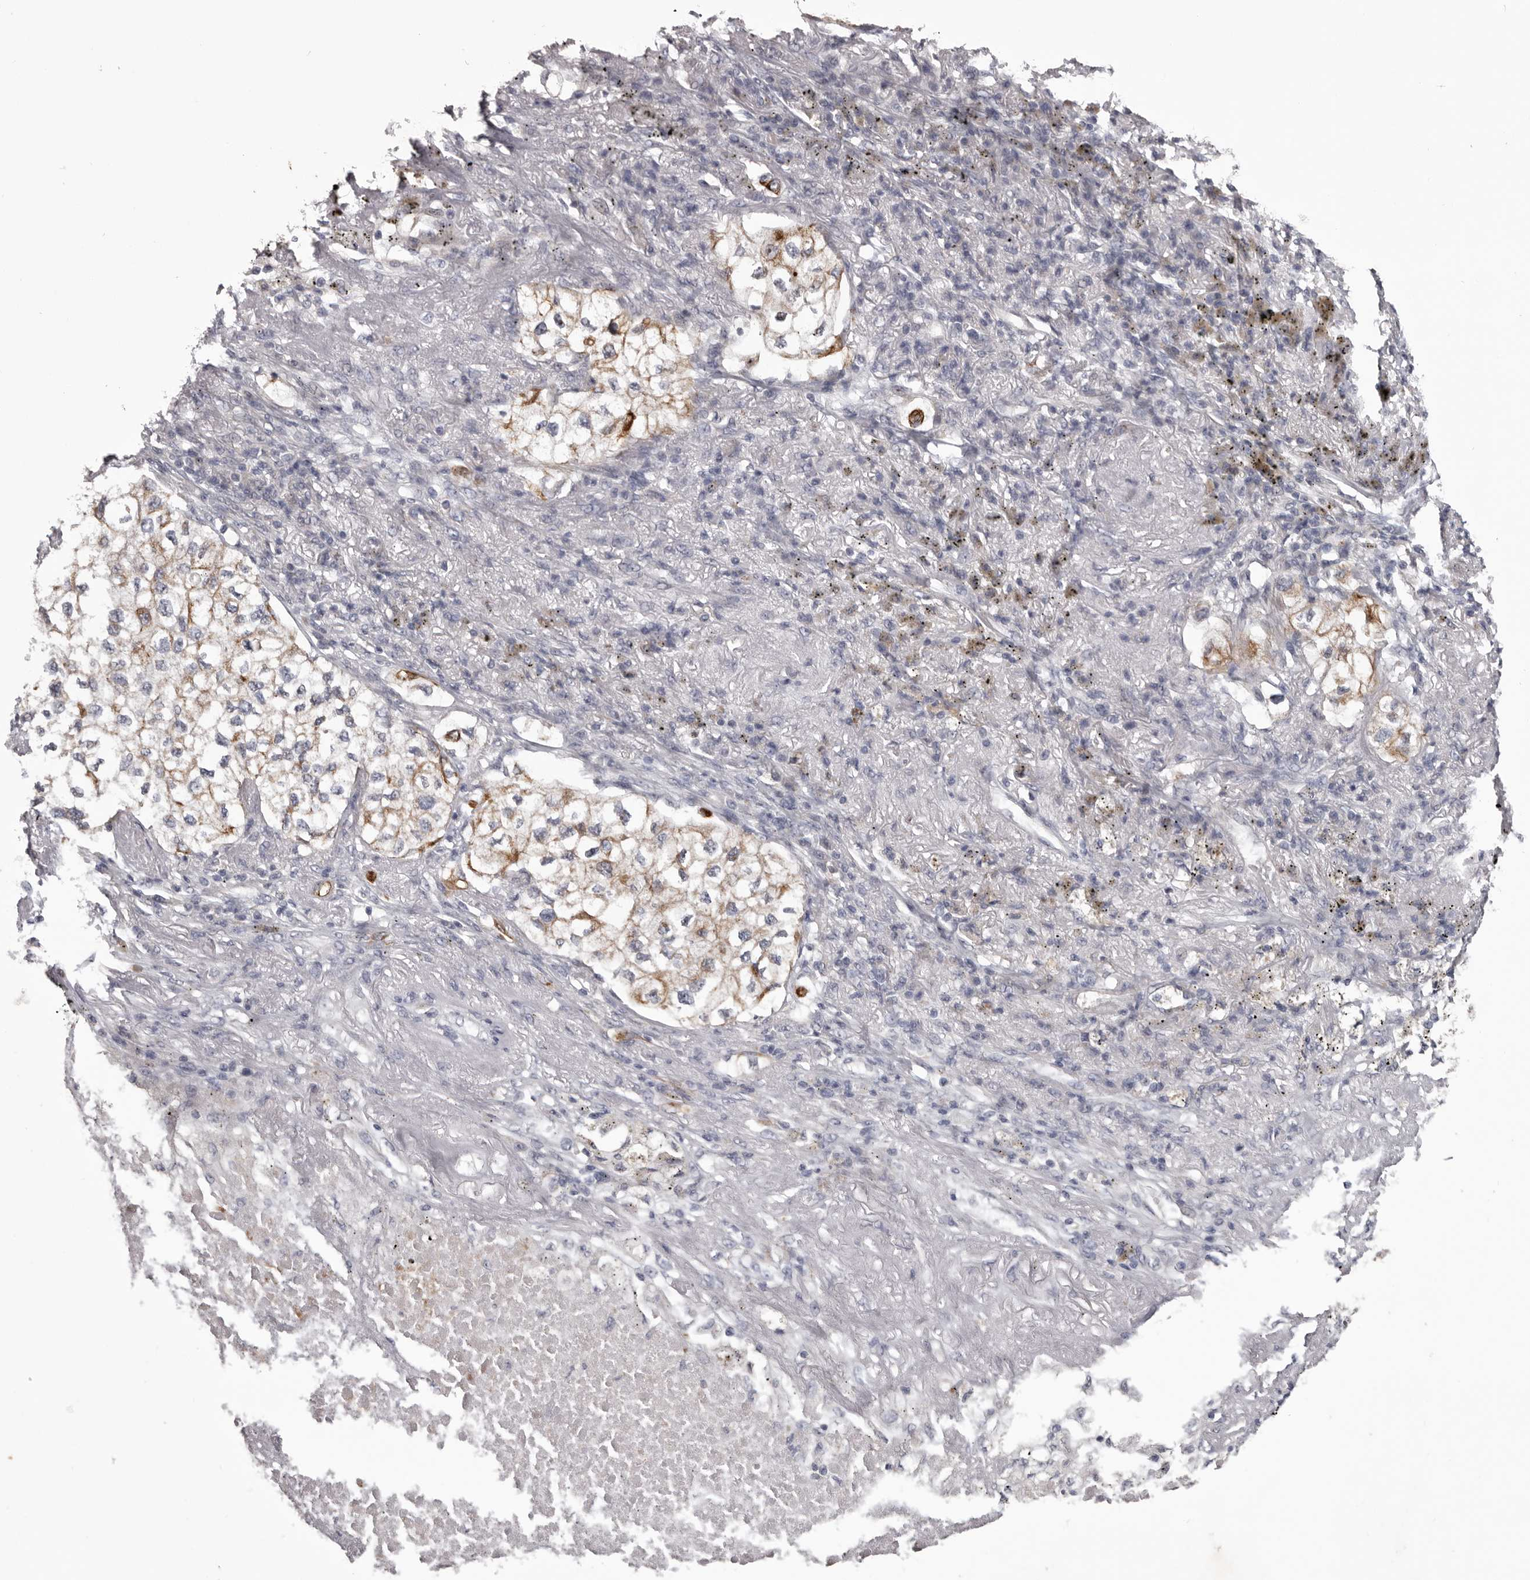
{"staining": {"intensity": "moderate", "quantity": "25%-75%", "location": "cytoplasmic/membranous"}, "tissue": "lung cancer", "cell_type": "Tumor cells", "image_type": "cancer", "snomed": [{"axis": "morphology", "description": "Adenocarcinoma, NOS"}, {"axis": "topography", "description": "Lung"}], "caption": "Lung cancer was stained to show a protein in brown. There is medium levels of moderate cytoplasmic/membranous staining in approximately 25%-75% of tumor cells.", "gene": "LPAR6", "patient": {"sex": "male", "age": 63}}